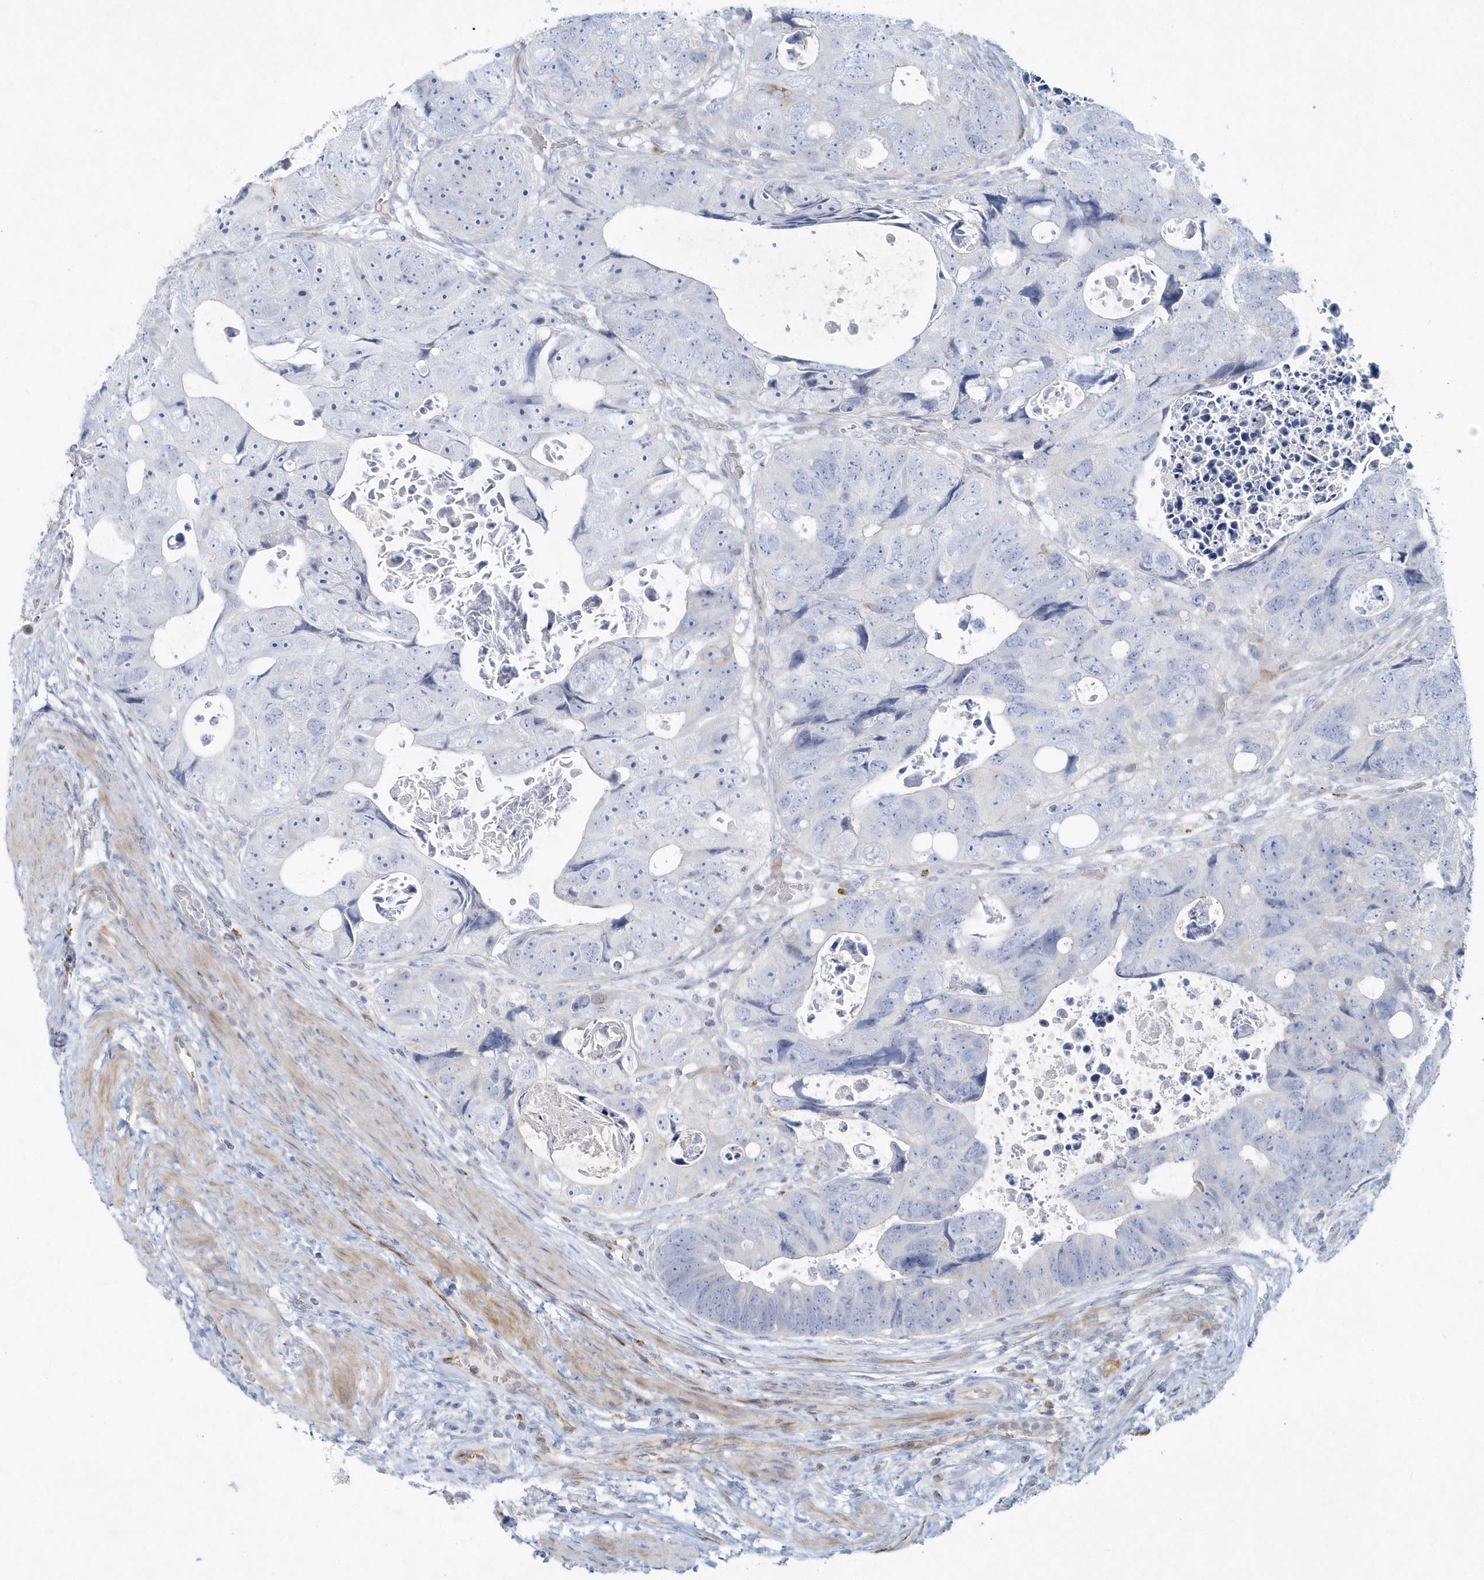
{"staining": {"intensity": "negative", "quantity": "none", "location": "none"}, "tissue": "colorectal cancer", "cell_type": "Tumor cells", "image_type": "cancer", "snomed": [{"axis": "morphology", "description": "Adenocarcinoma, NOS"}, {"axis": "topography", "description": "Rectum"}], "caption": "High power microscopy histopathology image of an immunohistochemistry (IHC) photomicrograph of colorectal adenocarcinoma, revealing no significant staining in tumor cells. (DAB (3,3'-diaminobenzidine) immunohistochemistry (IHC) with hematoxylin counter stain).", "gene": "DNAH1", "patient": {"sex": "male", "age": 59}}